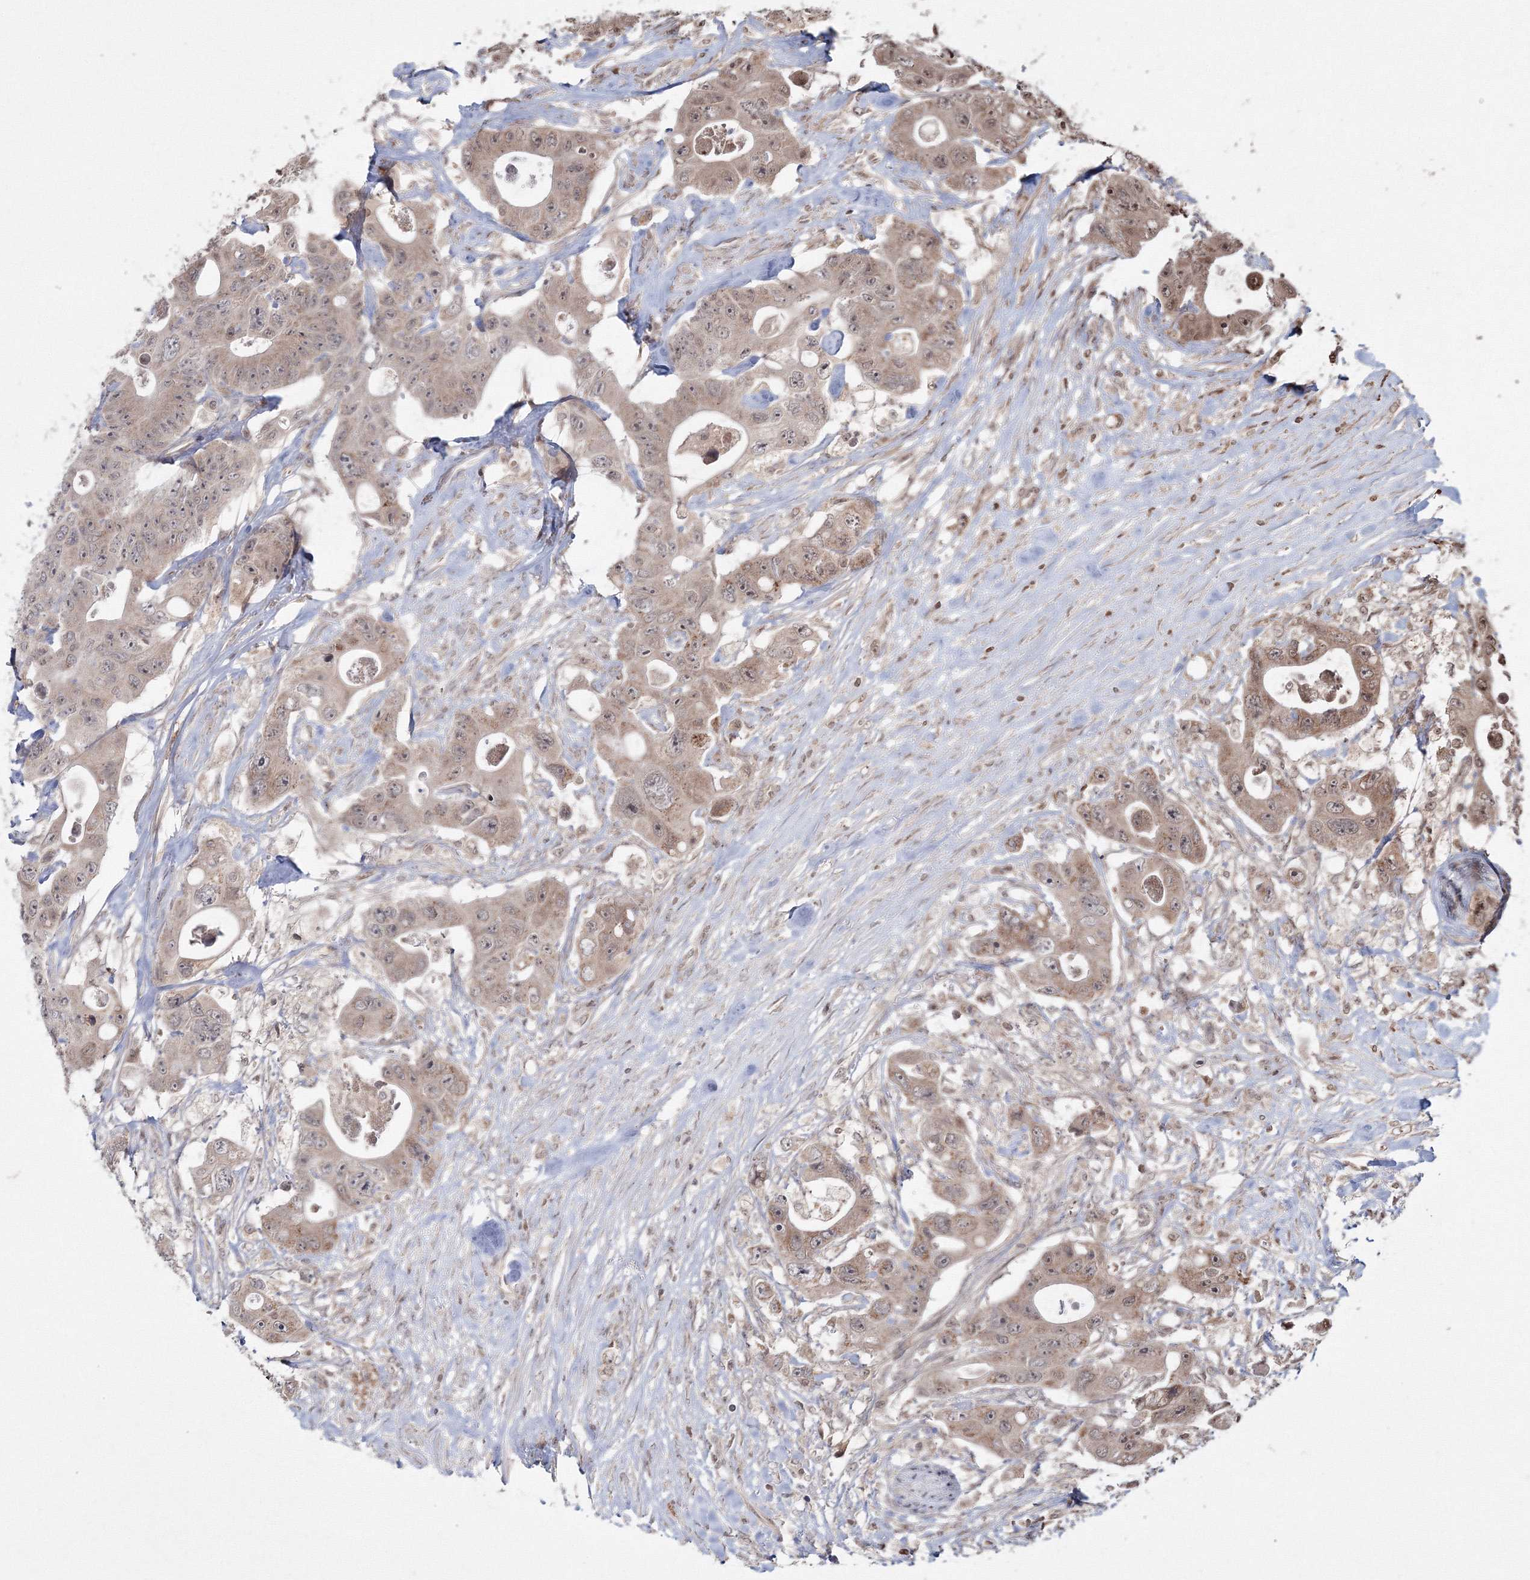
{"staining": {"intensity": "weak", "quantity": "25%-75%", "location": "cytoplasmic/membranous,nuclear"}, "tissue": "colorectal cancer", "cell_type": "Tumor cells", "image_type": "cancer", "snomed": [{"axis": "morphology", "description": "Adenocarcinoma, NOS"}, {"axis": "topography", "description": "Colon"}], "caption": "Protein expression analysis of human colorectal adenocarcinoma reveals weak cytoplasmic/membranous and nuclear positivity in approximately 25%-75% of tumor cells. (DAB (3,3'-diaminobenzidine) = brown stain, brightfield microscopy at high magnification).", "gene": "PEX13", "patient": {"sex": "female", "age": 46}}